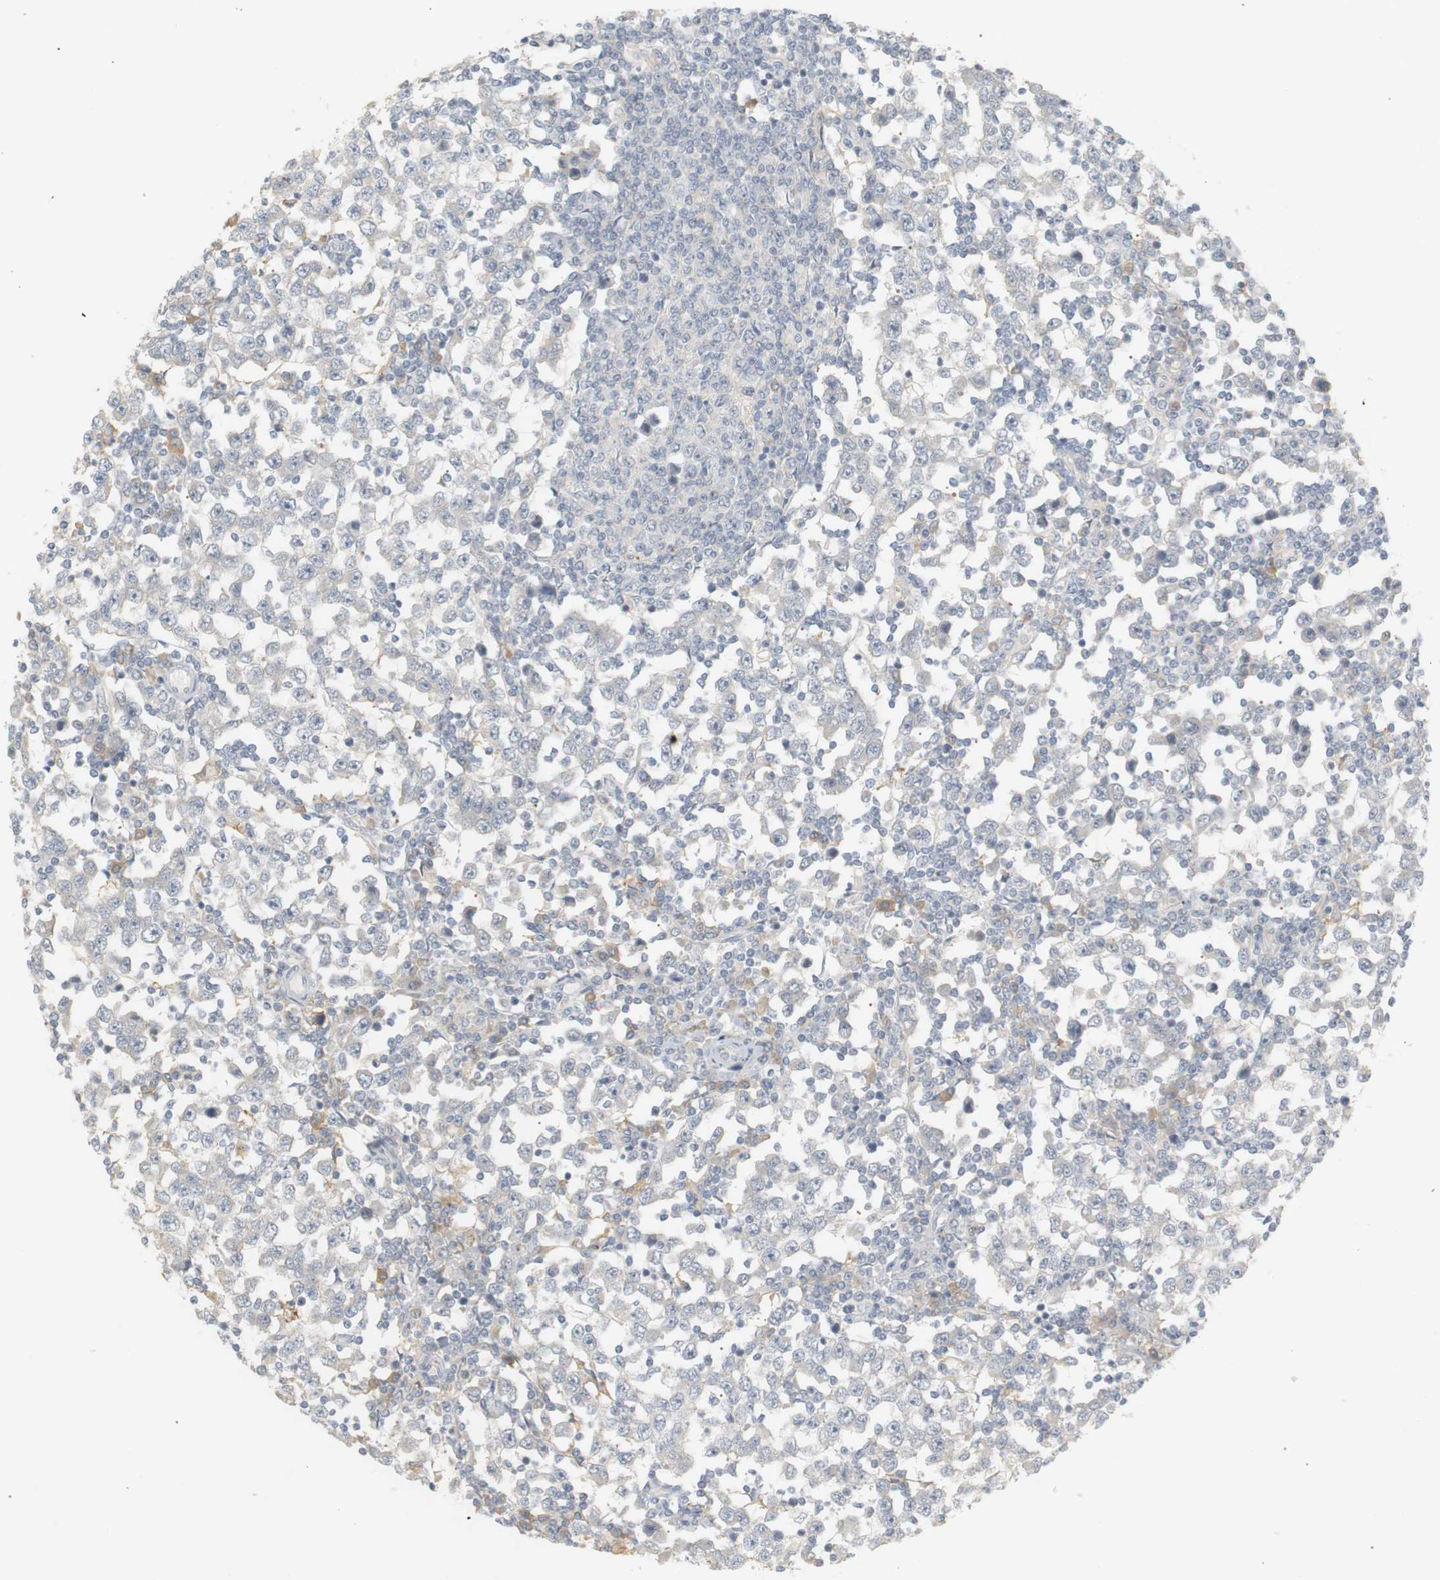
{"staining": {"intensity": "negative", "quantity": "none", "location": "none"}, "tissue": "testis cancer", "cell_type": "Tumor cells", "image_type": "cancer", "snomed": [{"axis": "morphology", "description": "Seminoma, NOS"}, {"axis": "topography", "description": "Testis"}], "caption": "IHC of testis cancer reveals no expression in tumor cells.", "gene": "RTN3", "patient": {"sex": "male", "age": 65}}